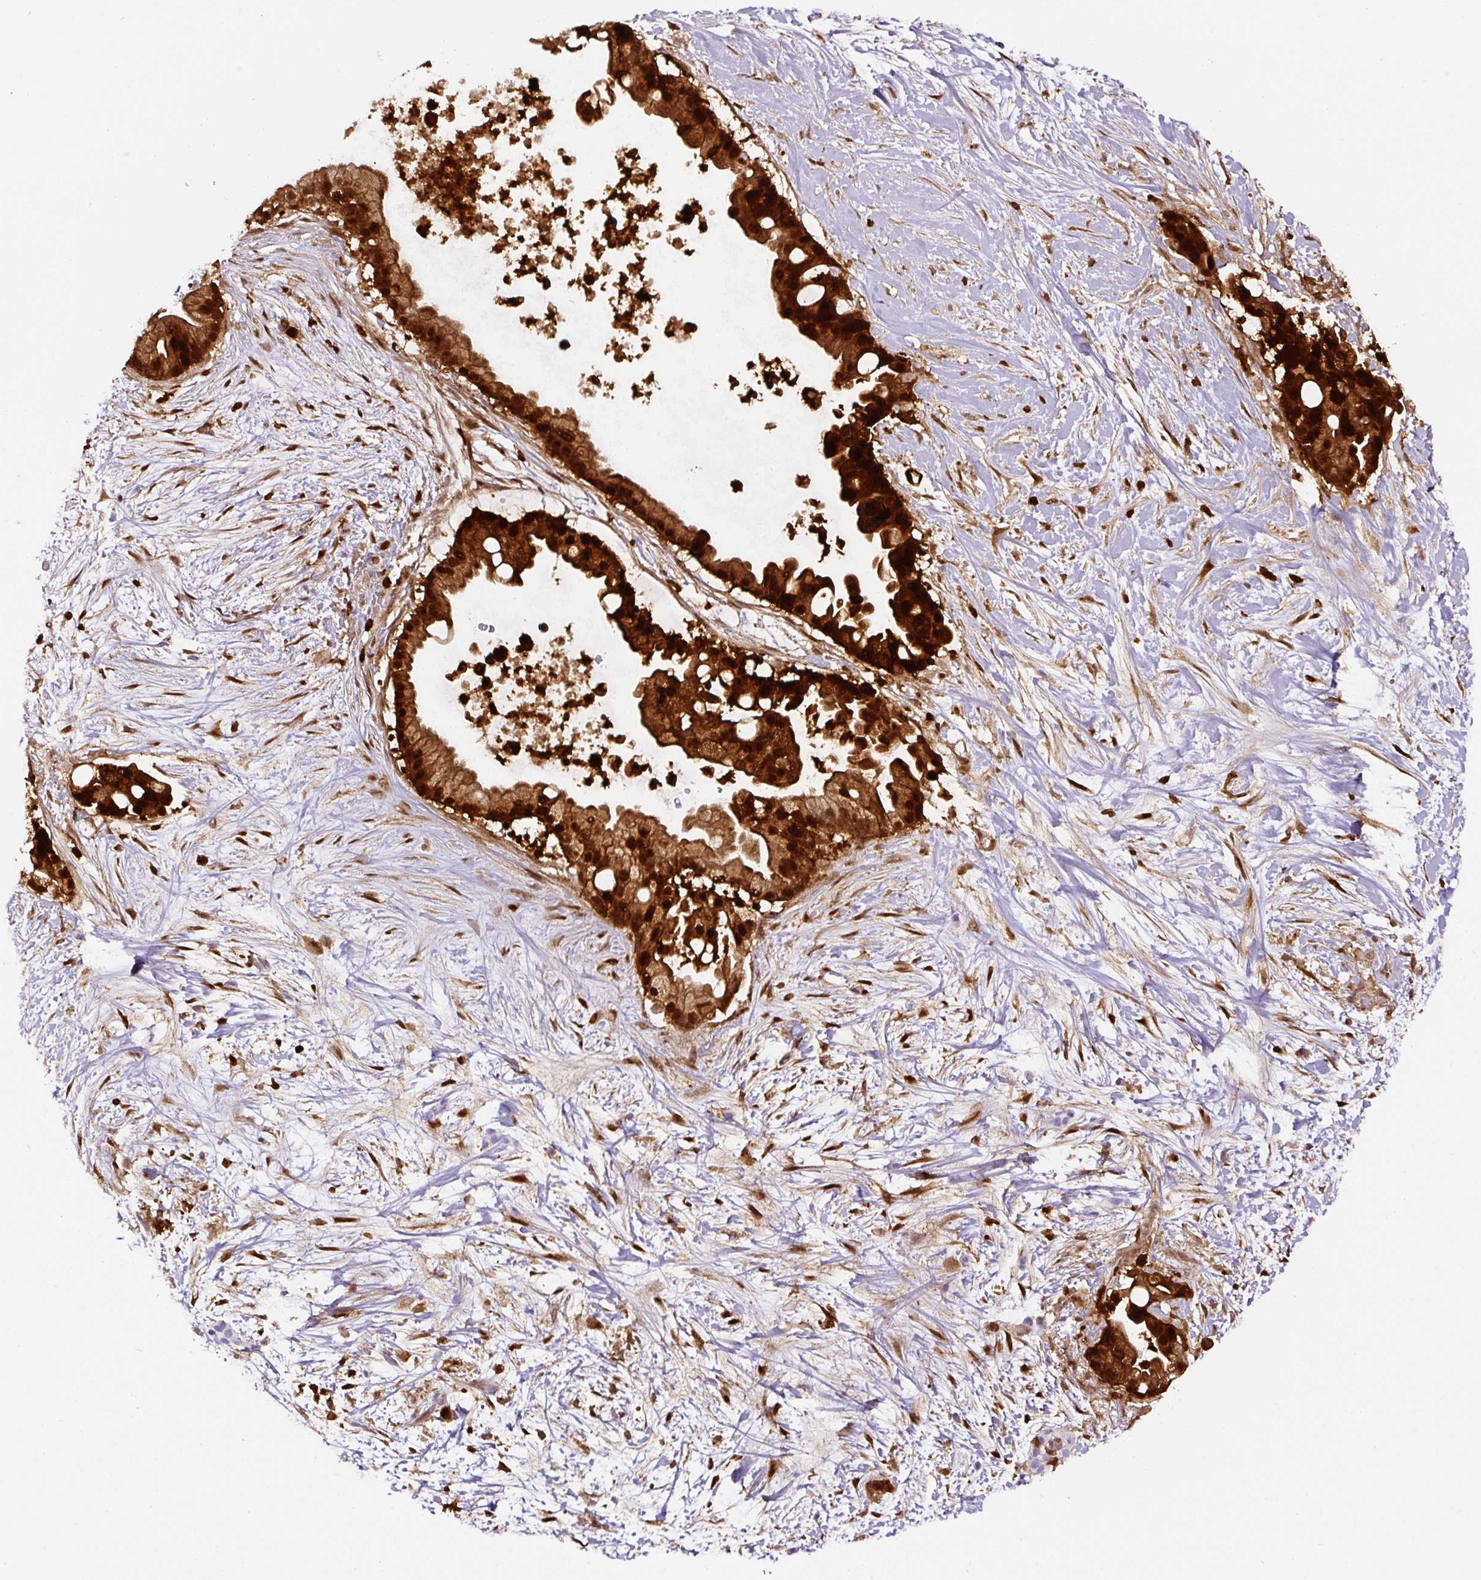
{"staining": {"intensity": "strong", "quantity": ">75%", "location": "cytoplasmic/membranous,nuclear"}, "tissue": "pancreatic cancer", "cell_type": "Tumor cells", "image_type": "cancer", "snomed": [{"axis": "morphology", "description": "Adenocarcinoma, NOS"}, {"axis": "topography", "description": "Pancreas"}], "caption": "IHC image of human pancreatic adenocarcinoma stained for a protein (brown), which demonstrates high levels of strong cytoplasmic/membranous and nuclear staining in about >75% of tumor cells.", "gene": "ANXA1", "patient": {"sex": "female", "age": 69}}